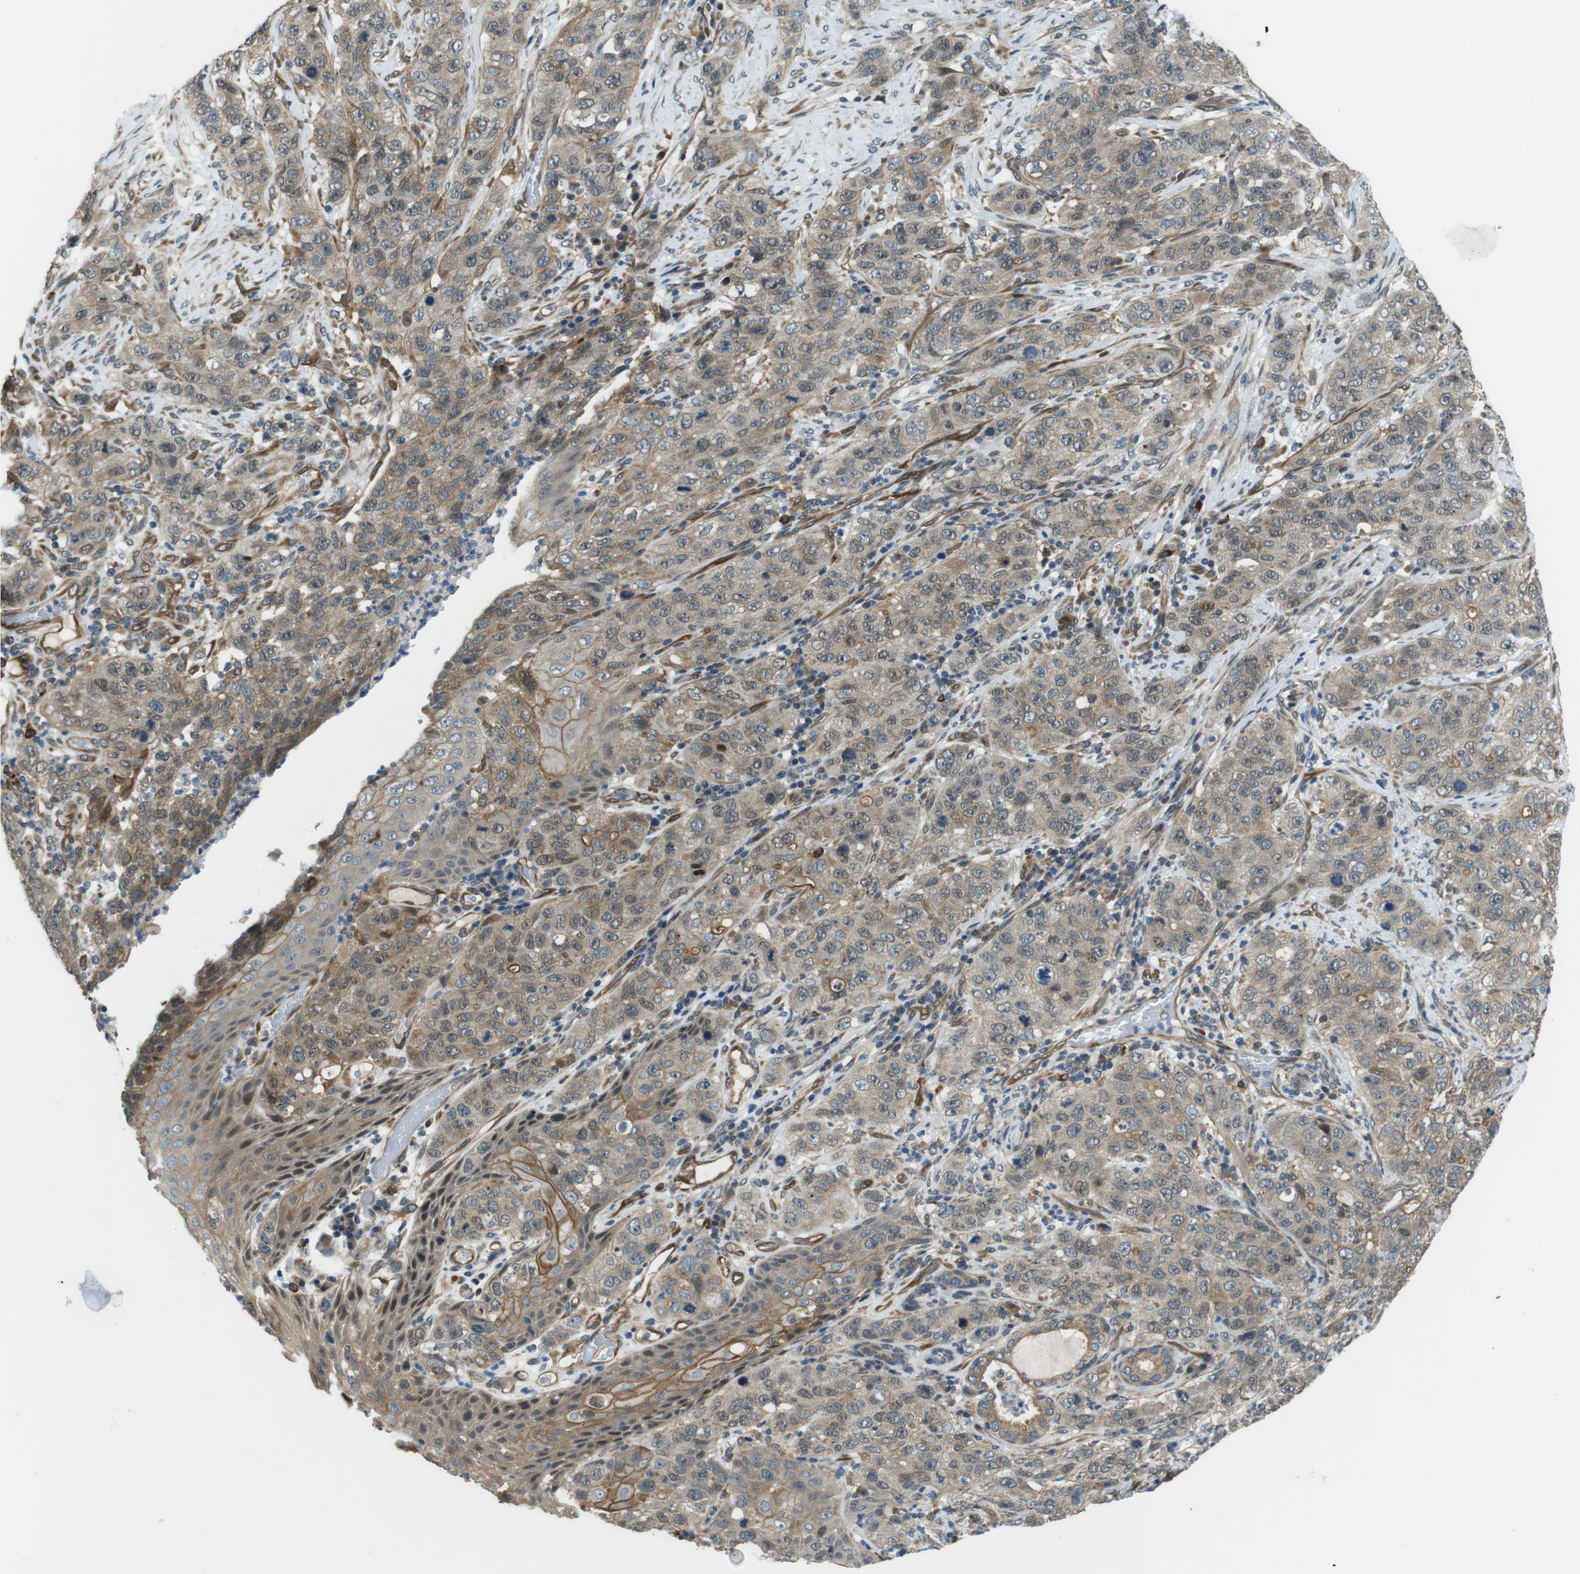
{"staining": {"intensity": "moderate", "quantity": ">75%", "location": "cytoplasmic/membranous"}, "tissue": "stomach cancer", "cell_type": "Tumor cells", "image_type": "cancer", "snomed": [{"axis": "morphology", "description": "Adenocarcinoma, NOS"}, {"axis": "topography", "description": "Stomach"}], "caption": "Tumor cells show medium levels of moderate cytoplasmic/membranous staining in approximately >75% of cells in stomach adenocarcinoma.", "gene": "PALD1", "patient": {"sex": "male", "age": 48}}